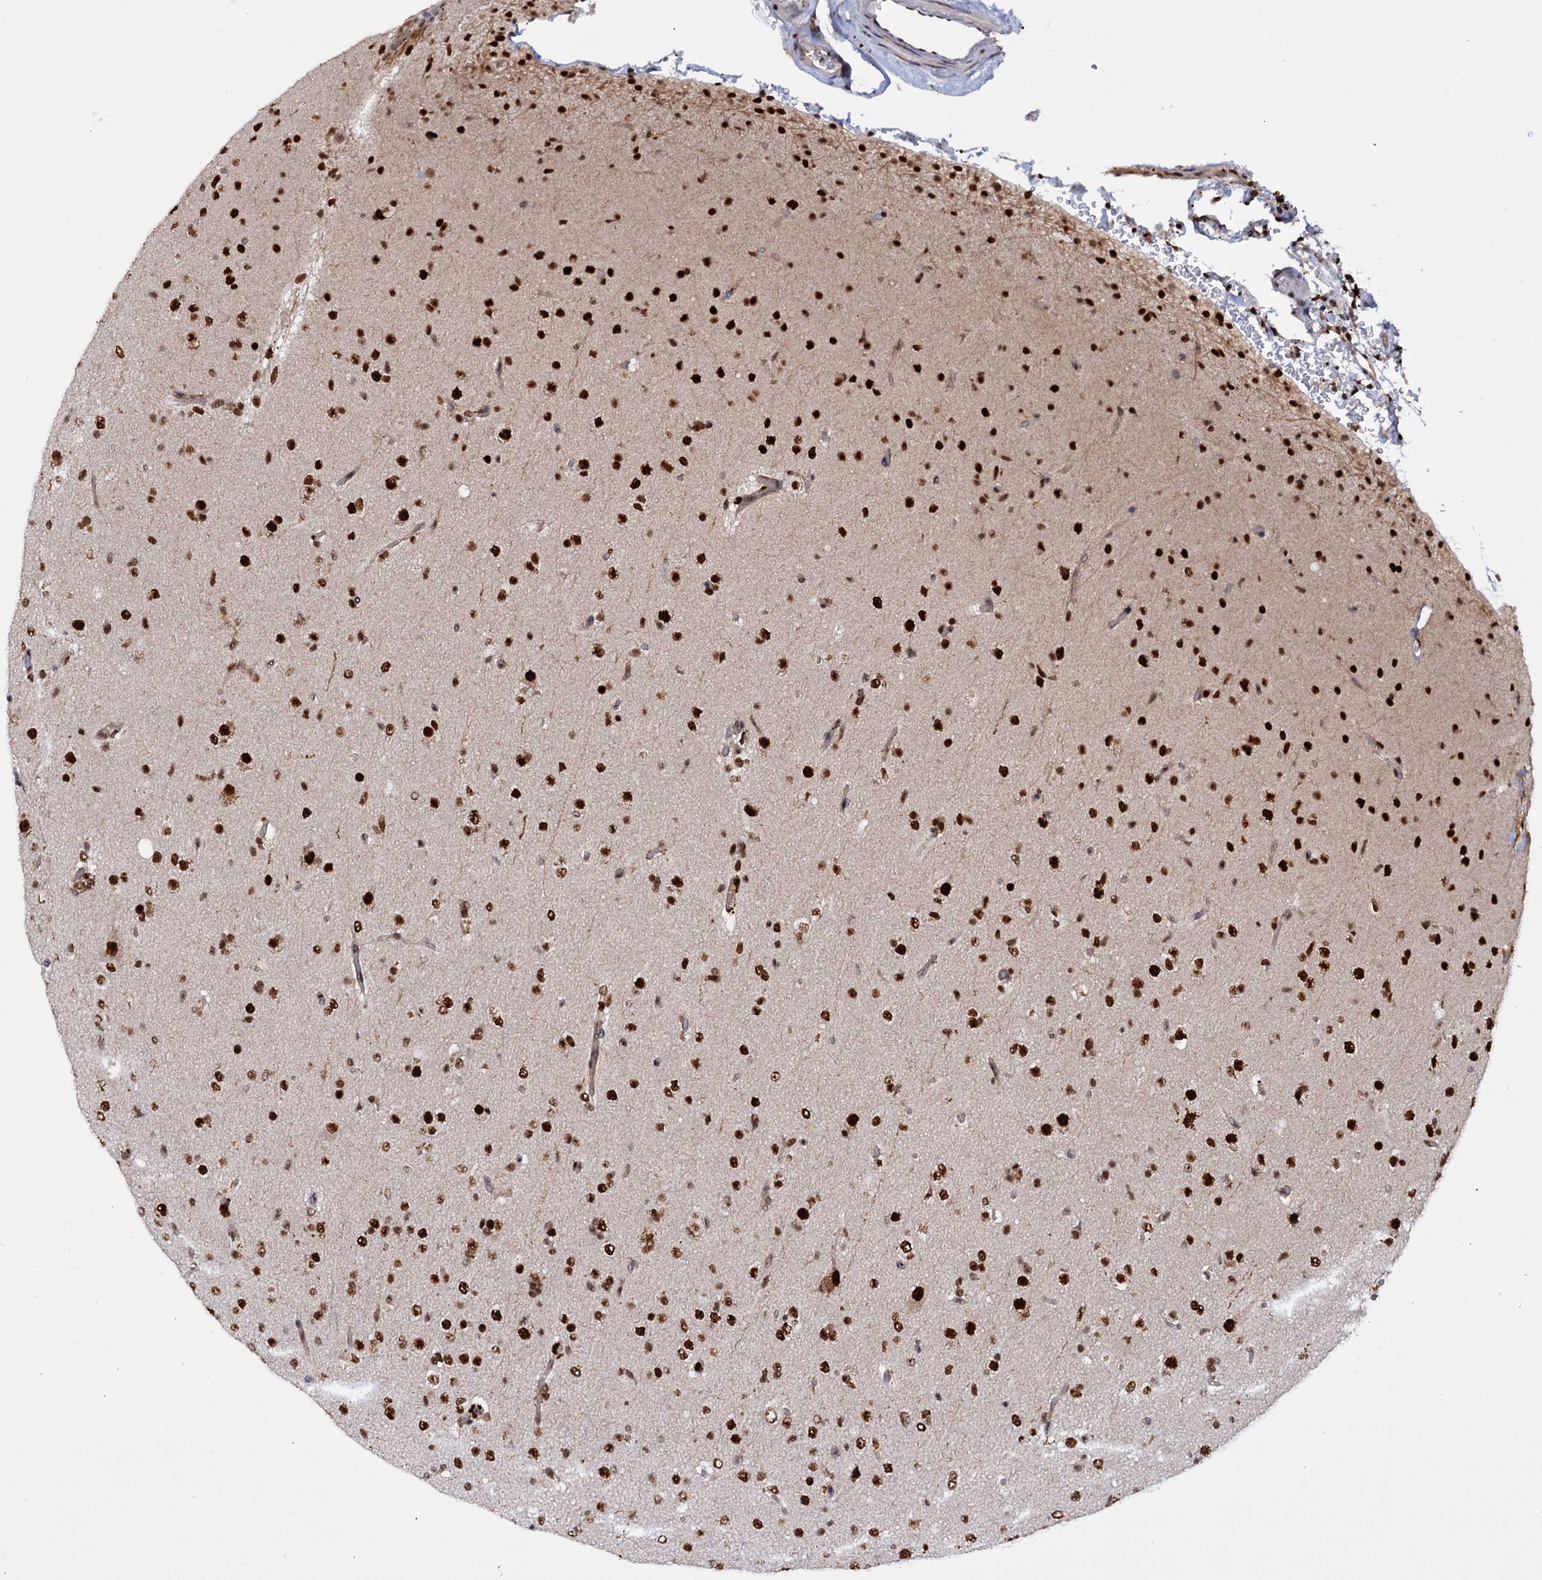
{"staining": {"intensity": "strong", "quantity": ">75%", "location": "nuclear"}, "tissue": "glioma", "cell_type": "Tumor cells", "image_type": "cancer", "snomed": [{"axis": "morphology", "description": "Glioma, malignant, Low grade"}, {"axis": "topography", "description": "Brain"}], "caption": "Tumor cells display high levels of strong nuclear expression in about >75% of cells in human glioma.", "gene": "TBC1D12", "patient": {"sex": "male", "age": 65}}